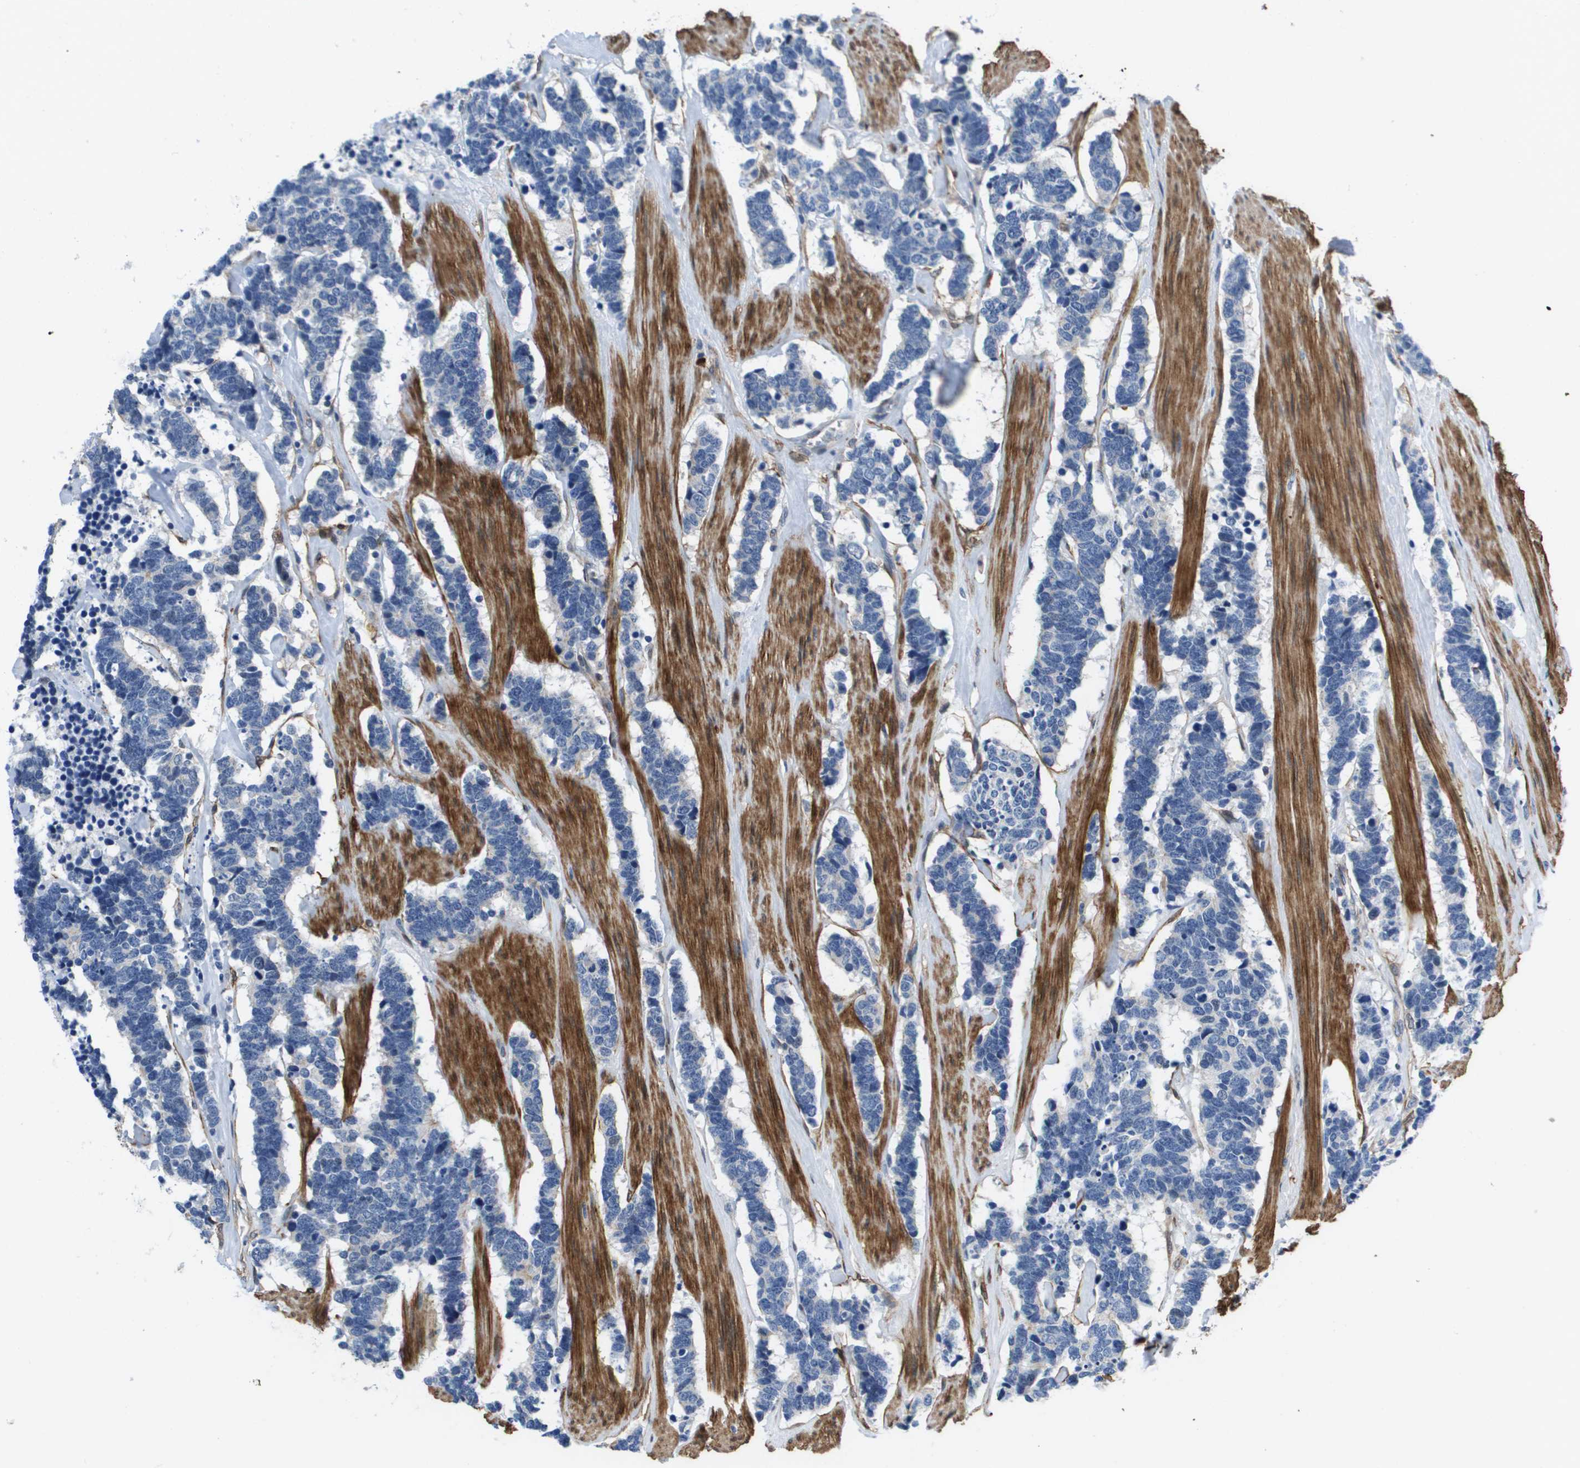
{"staining": {"intensity": "negative", "quantity": "none", "location": "none"}, "tissue": "carcinoid", "cell_type": "Tumor cells", "image_type": "cancer", "snomed": [{"axis": "morphology", "description": "Carcinoma, NOS"}, {"axis": "morphology", "description": "Carcinoid, malignant, NOS"}, {"axis": "topography", "description": "Urinary bladder"}], "caption": "Tumor cells show no significant protein expression in malignant carcinoid.", "gene": "LPP", "patient": {"sex": "male", "age": 57}}